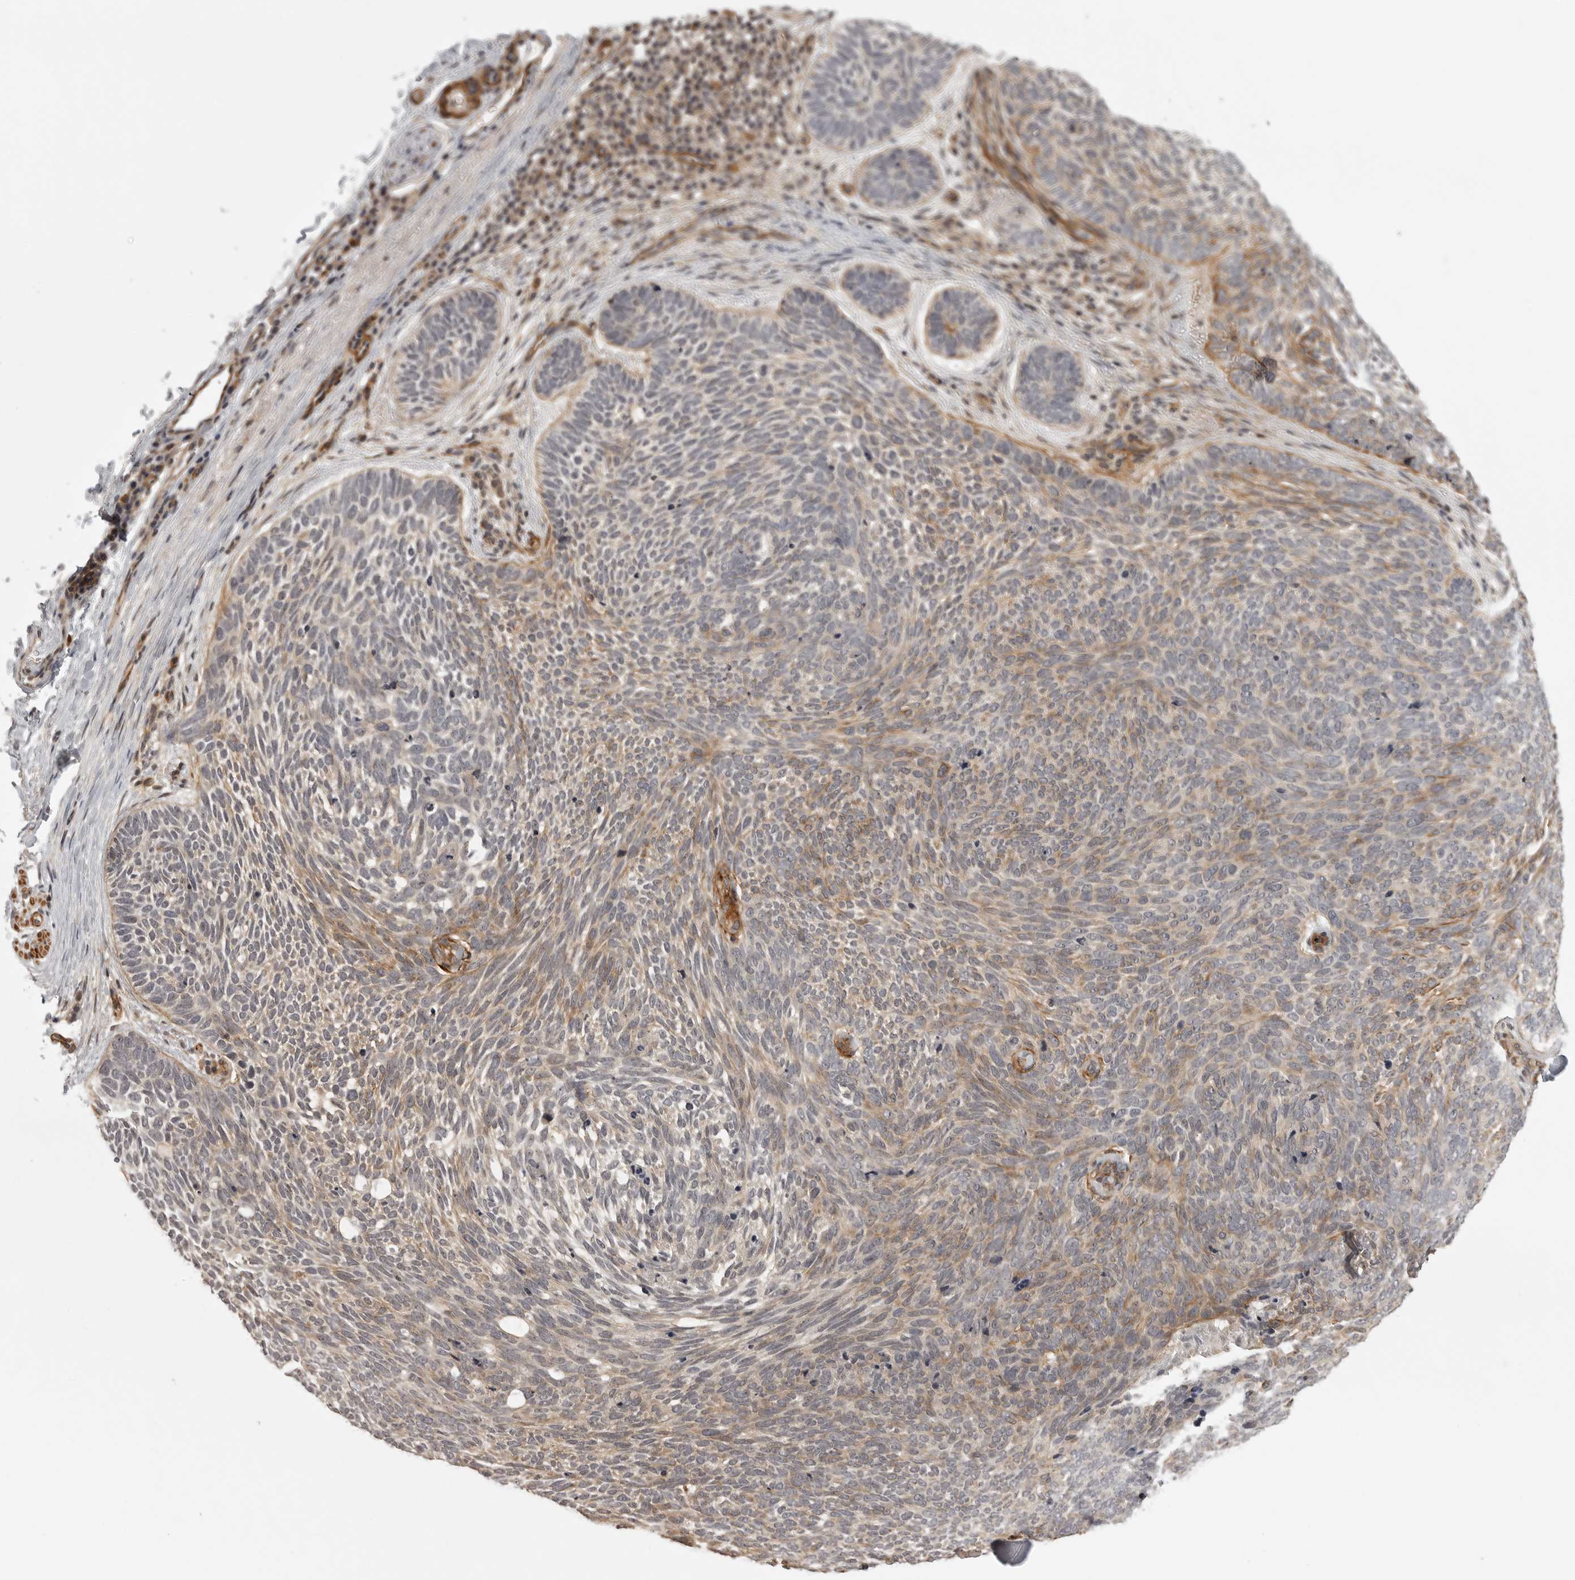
{"staining": {"intensity": "moderate", "quantity": "<25%", "location": "cytoplasmic/membranous"}, "tissue": "skin cancer", "cell_type": "Tumor cells", "image_type": "cancer", "snomed": [{"axis": "morphology", "description": "Basal cell carcinoma"}, {"axis": "topography", "description": "Skin"}], "caption": "This photomicrograph demonstrates IHC staining of skin cancer (basal cell carcinoma), with low moderate cytoplasmic/membranous positivity in approximately <25% of tumor cells.", "gene": "TUT4", "patient": {"sex": "female", "age": 85}}